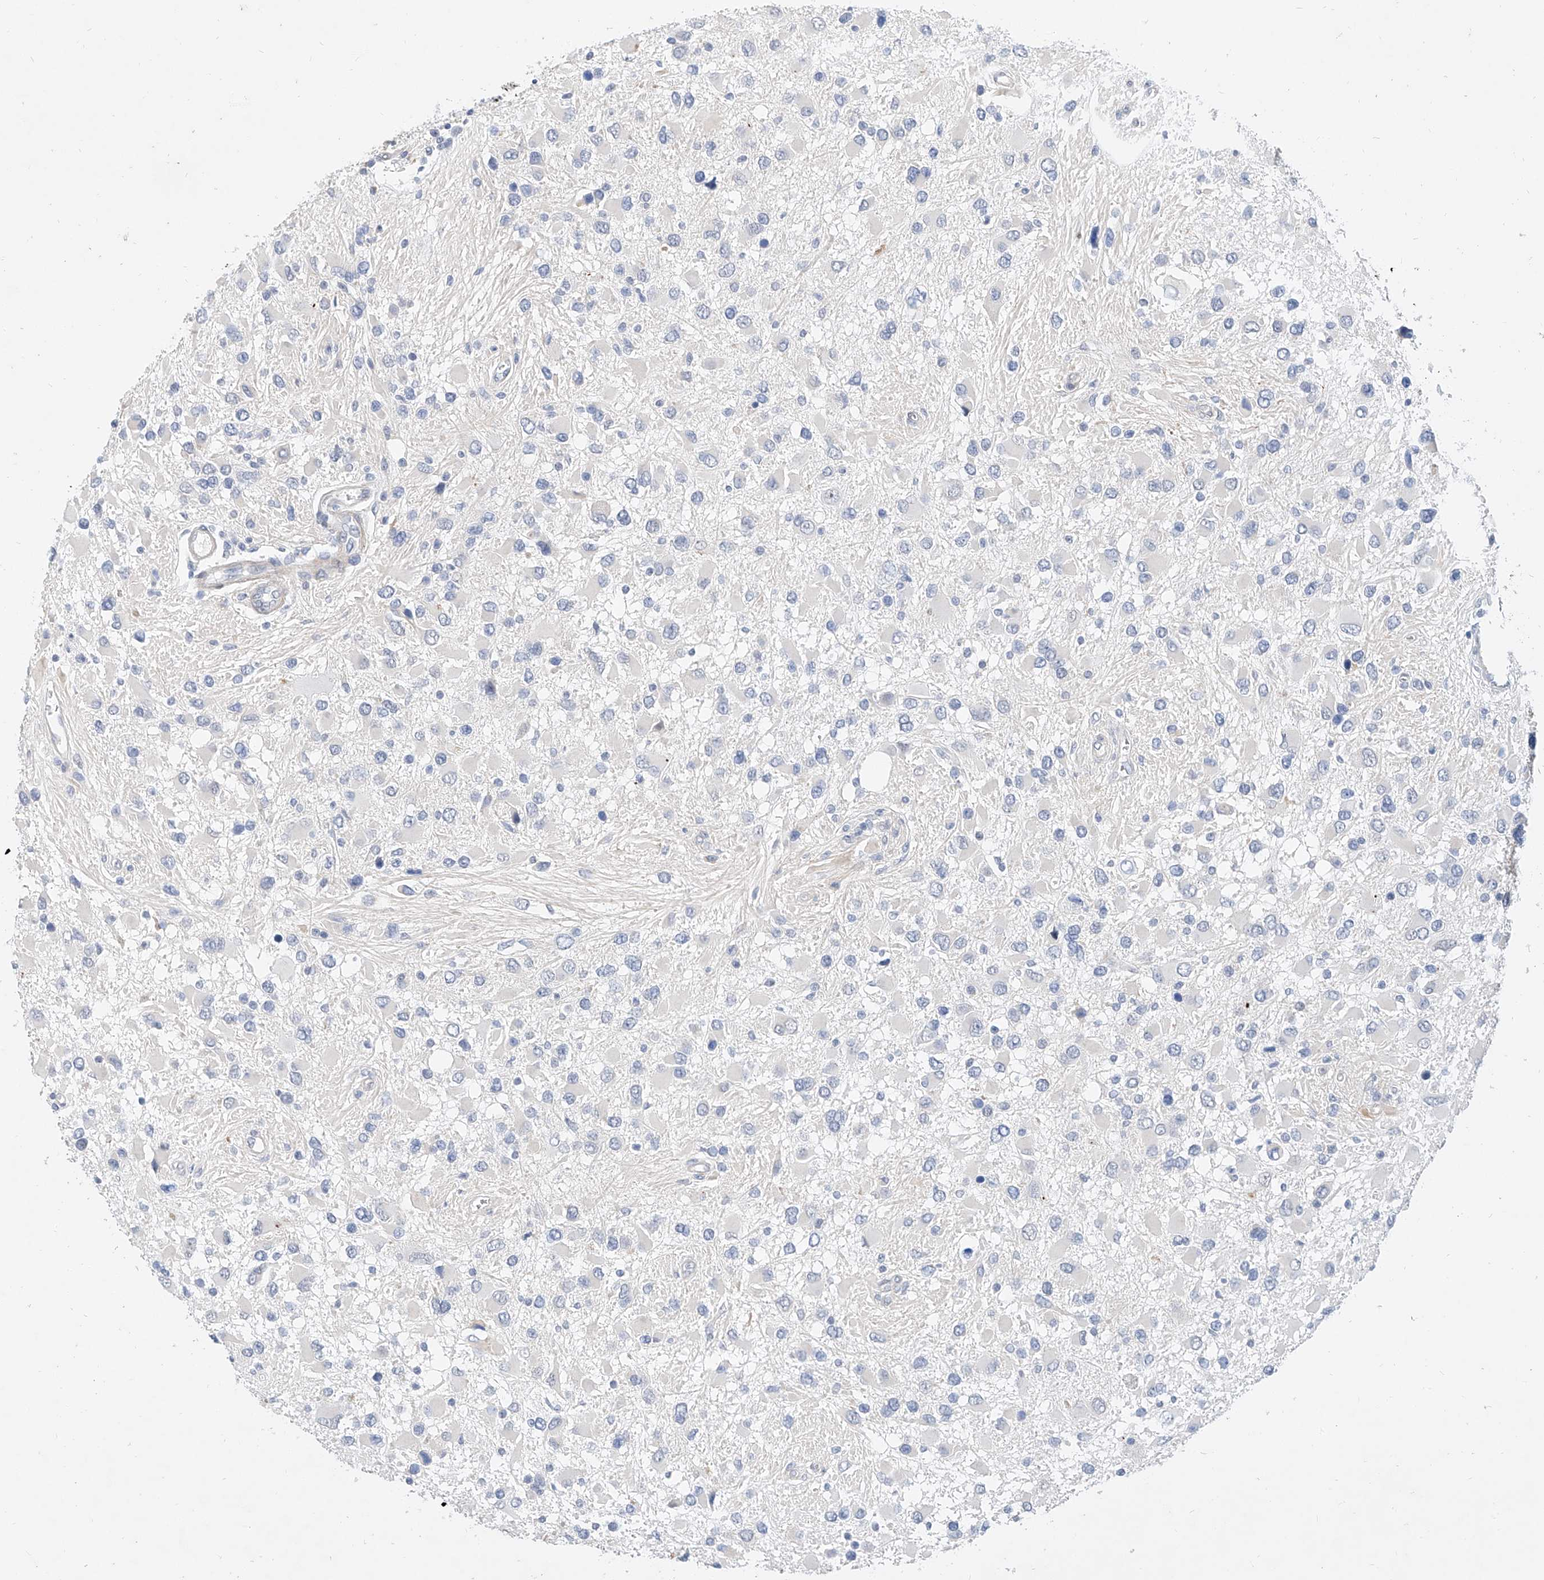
{"staining": {"intensity": "negative", "quantity": "none", "location": "none"}, "tissue": "glioma", "cell_type": "Tumor cells", "image_type": "cancer", "snomed": [{"axis": "morphology", "description": "Glioma, malignant, High grade"}, {"axis": "topography", "description": "Brain"}], "caption": "This is a photomicrograph of immunohistochemistry staining of malignant high-grade glioma, which shows no expression in tumor cells. The staining was performed using DAB (3,3'-diaminobenzidine) to visualize the protein expression in brown, while the nuclei were stained in blue with hematoxylin (Magnification: 20x).", "gene": "BPTF", "patient": {"sex": "male", "age": 53}}